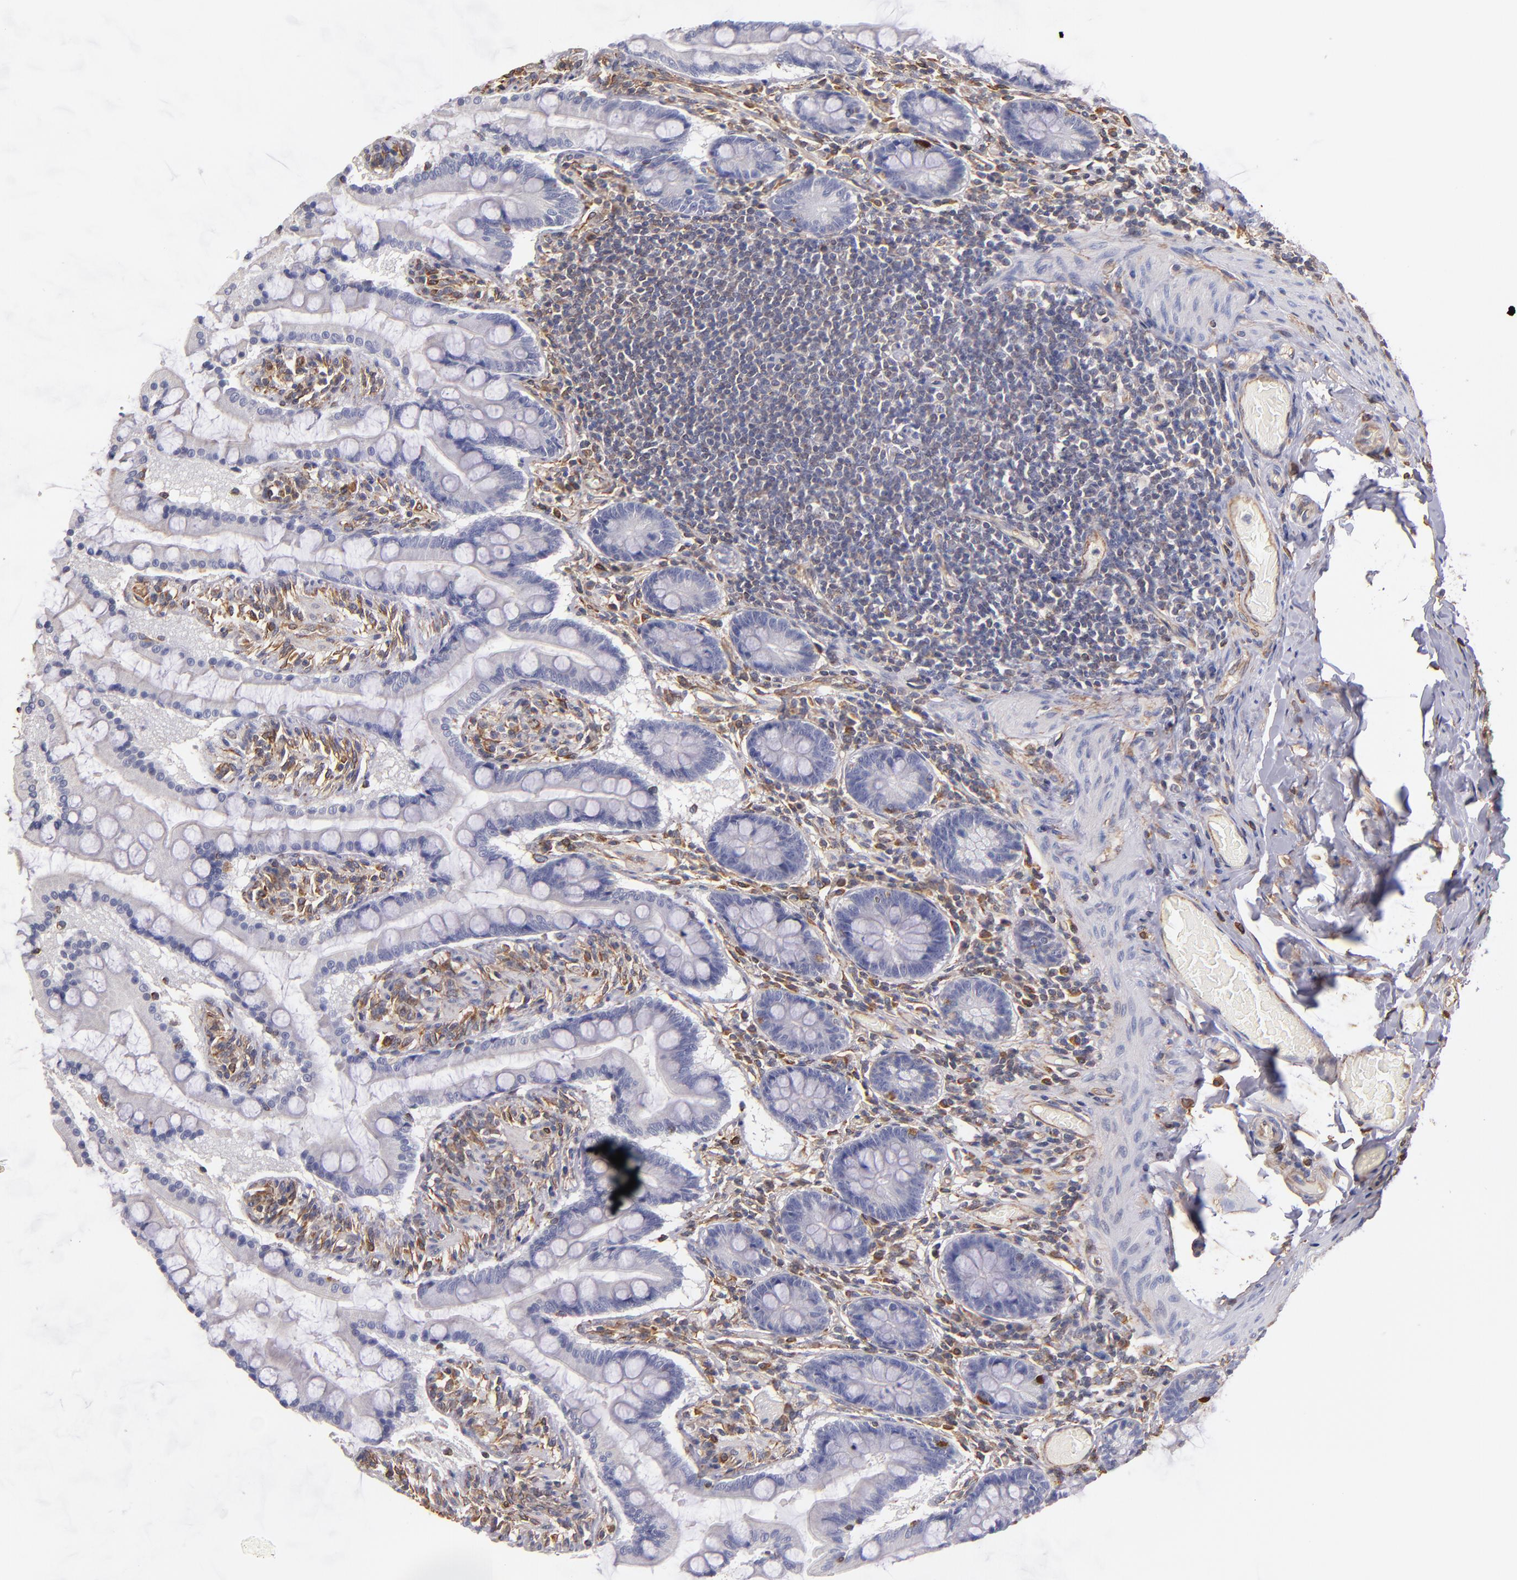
{"staining": {"intensity": "strong", "quantity": "<25%", "location": "cytoplasmic/membranous"}, "tissue": "small intestine", "cell_type": "Glandular cells", "image_type": "normal", "snomed": [{"axis": "morphology", "description": "Normal tissue, NOS"}, {"axis": "topography", "description": "Small intestine"}], "caption": "Immunohistochemistry of normal human small intestine shows medium levels of strong cytoplasmic/membranous positivity in about <25% of glandular cells. The staining is performed using DAB brown chromogen to label protein expression. The nuclei are counter-stained blue using hematoxylin.", "gene": "ABCC1", "patient": {"sex": "male", "age": 41}}